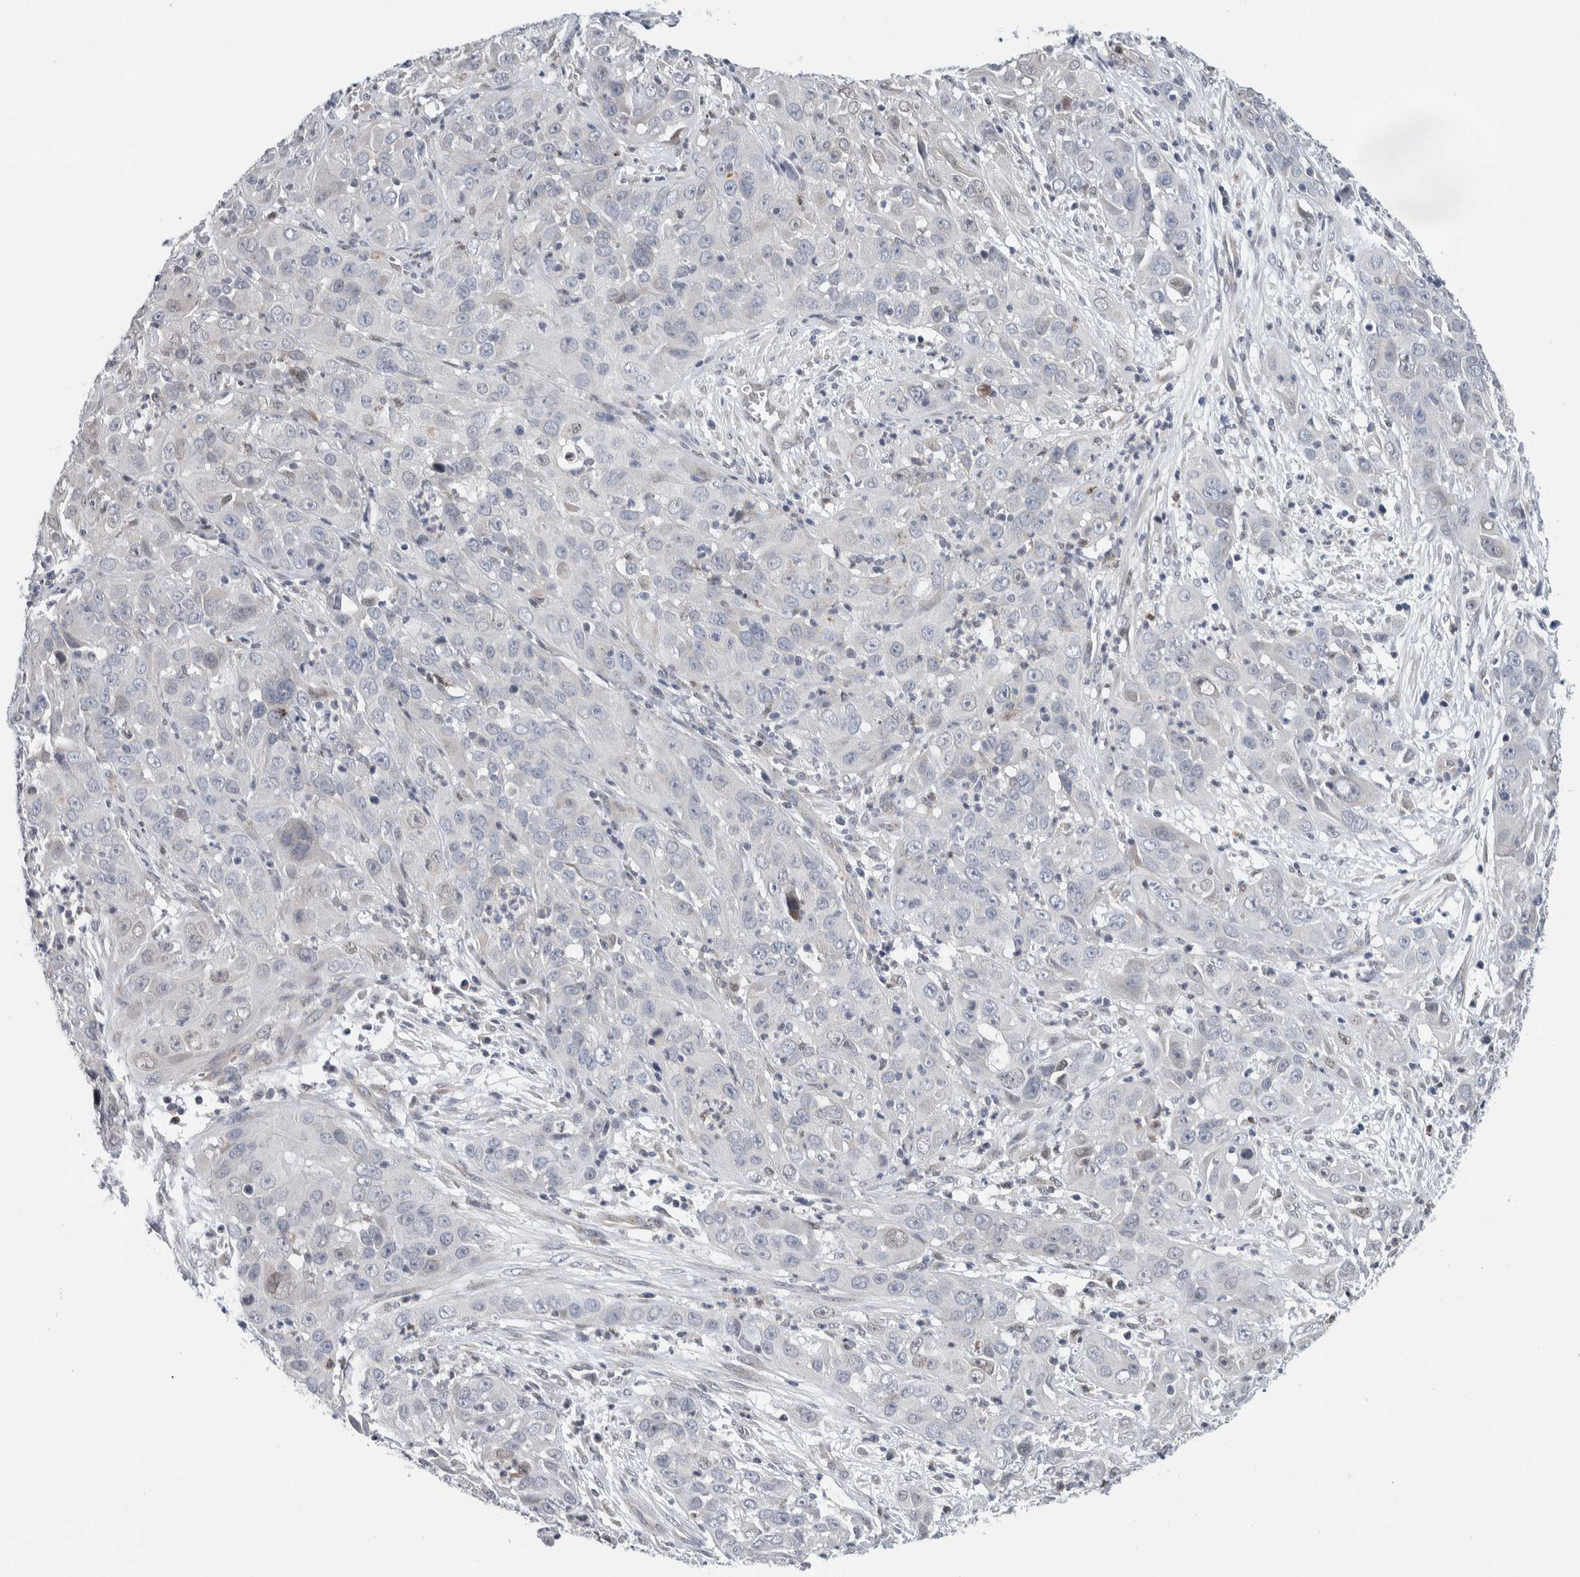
{"staining": {"intensity": "negative", "quantity": "none", "location": "none"}, "tissue": "cervical cancer", "cell_type": "Tumor cells", "image_type": "cancer", "snomed": [{"axis": "morphology", "description": "Squamous cell carcinoma, NOS"}, {"axis": "topography", "description": "Cervix"}], "caption": "Tumor cells are negative for protein expression in human cervical cancer (squamous cell carcinoma).", "gene": "NEUROD1", "patient": {"sex": "female", "age": 32}}